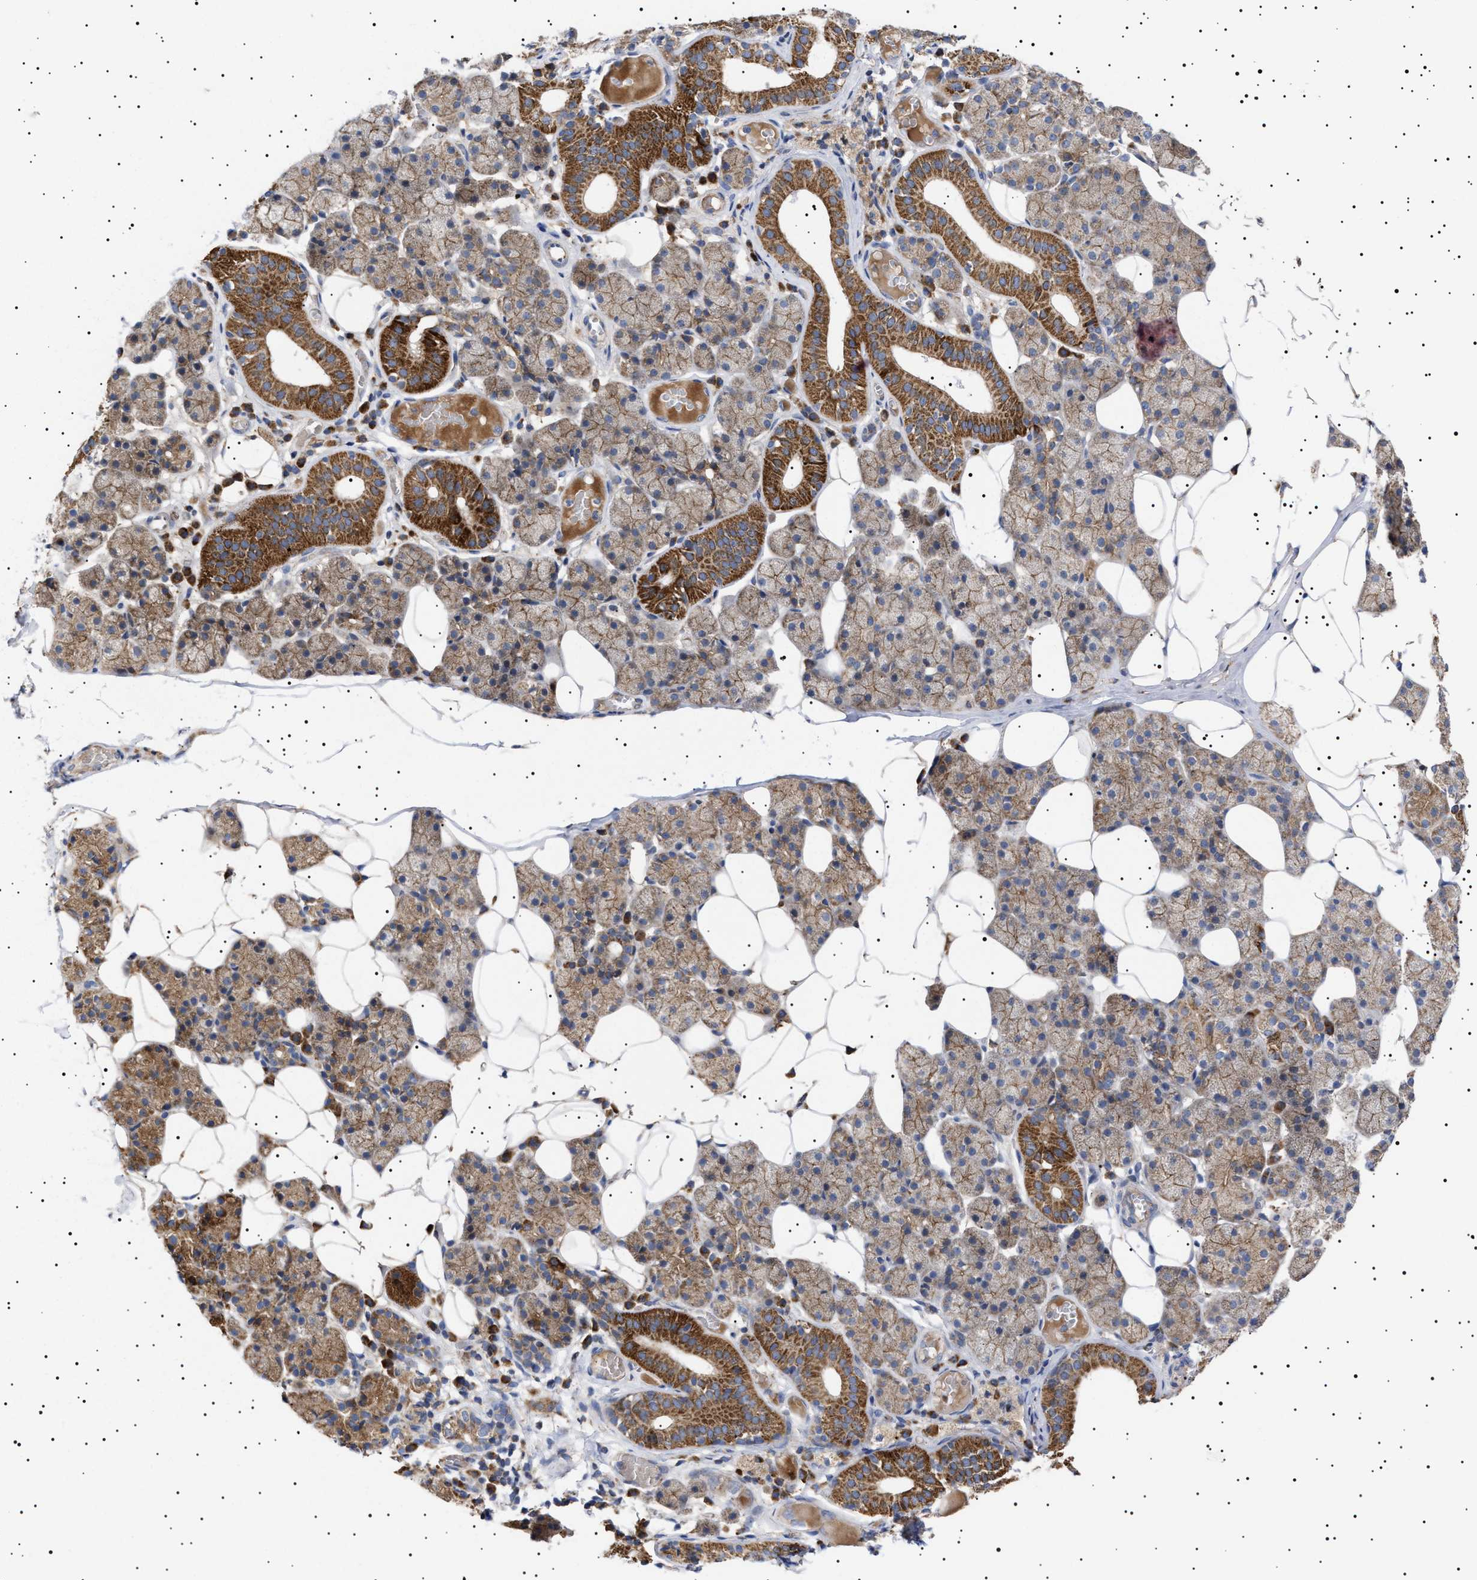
{"staining": {"intensity": "strong", "quantity": "25%-75%", "location": "cytoplasmic/membranous"}, "tissue": "salivary gland", "cell_type": "Glandular cells", "image_type": "normal", "snomed": [{"axis": "morphology", "description": "Normal tissue, NOS"}, {"axis": "topography", "description": "Salivary gland"}], "caption": "Immunohistochemical staining of benign human salivary gland demonstrates 25%-75% levels of strong cytoplasmic/membranous protein expression in about 25%-75% of glandular cells. The staining was performed using DAB to visualize the protein expression in brown, while the nuclei were stained in blue with hematoxylin (Magnification: 20x).", "gene": "MRPL10", "patient": {"sex": "female", "age": 33}}